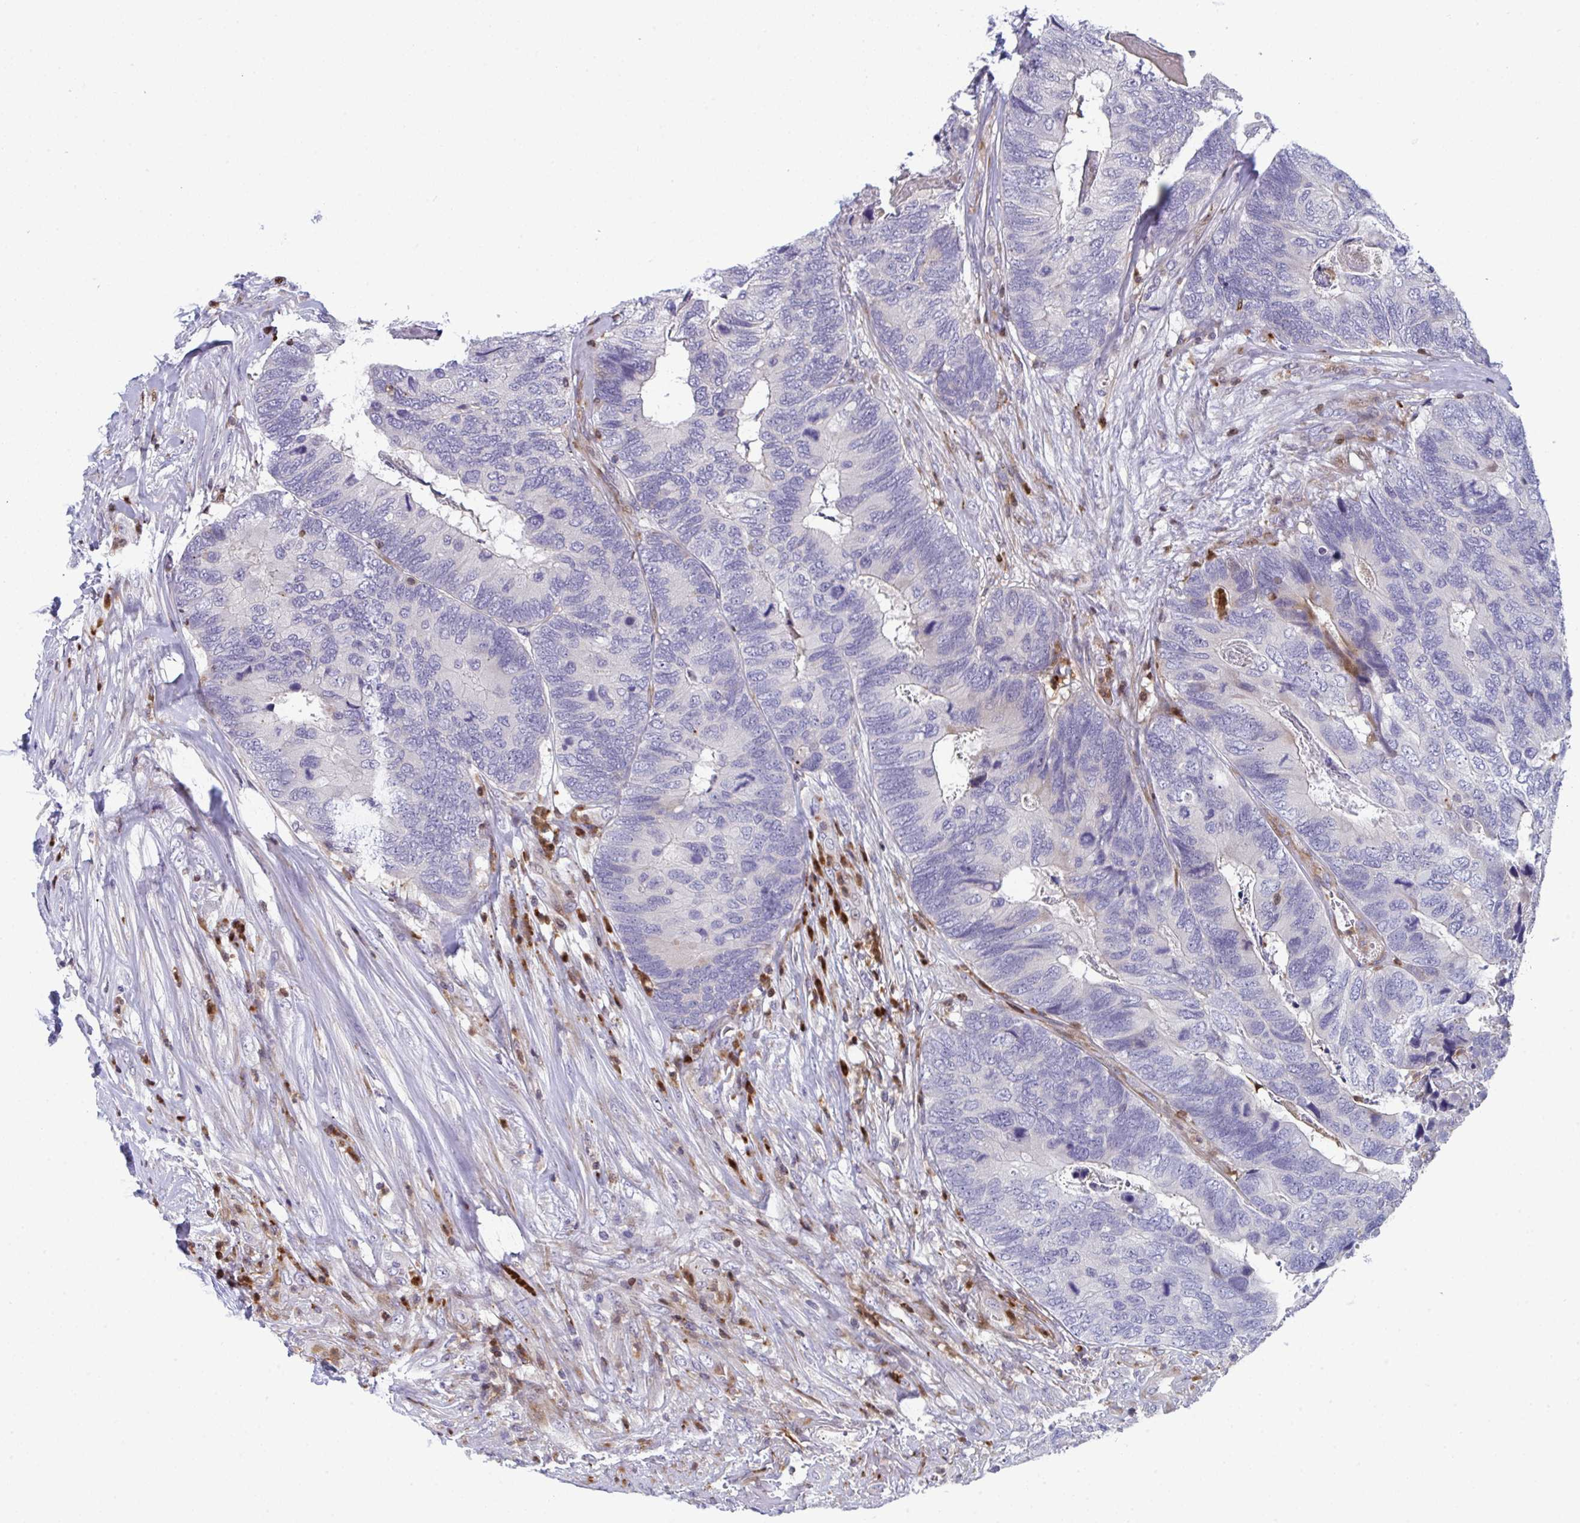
{"staining": {"intensity": "negative", "quantity": "none", "location": "none"}, "tissue": "breast cancer", "cell_type": "Tumor cells", "image_type": "cancer", "snomed": [{"axis": "morphology", "description": "Lobular carcinoma"}, {"axis": "topography", "description": "Breast"}], "caption": "High power microscopy micrograph of an immunohistochemistry (IHC) photomicrograph of breast cancer, revealing no significant positivity in tumor cells.", "gene": "AOC2", "patient": {"sex": "female", "age": 59}}